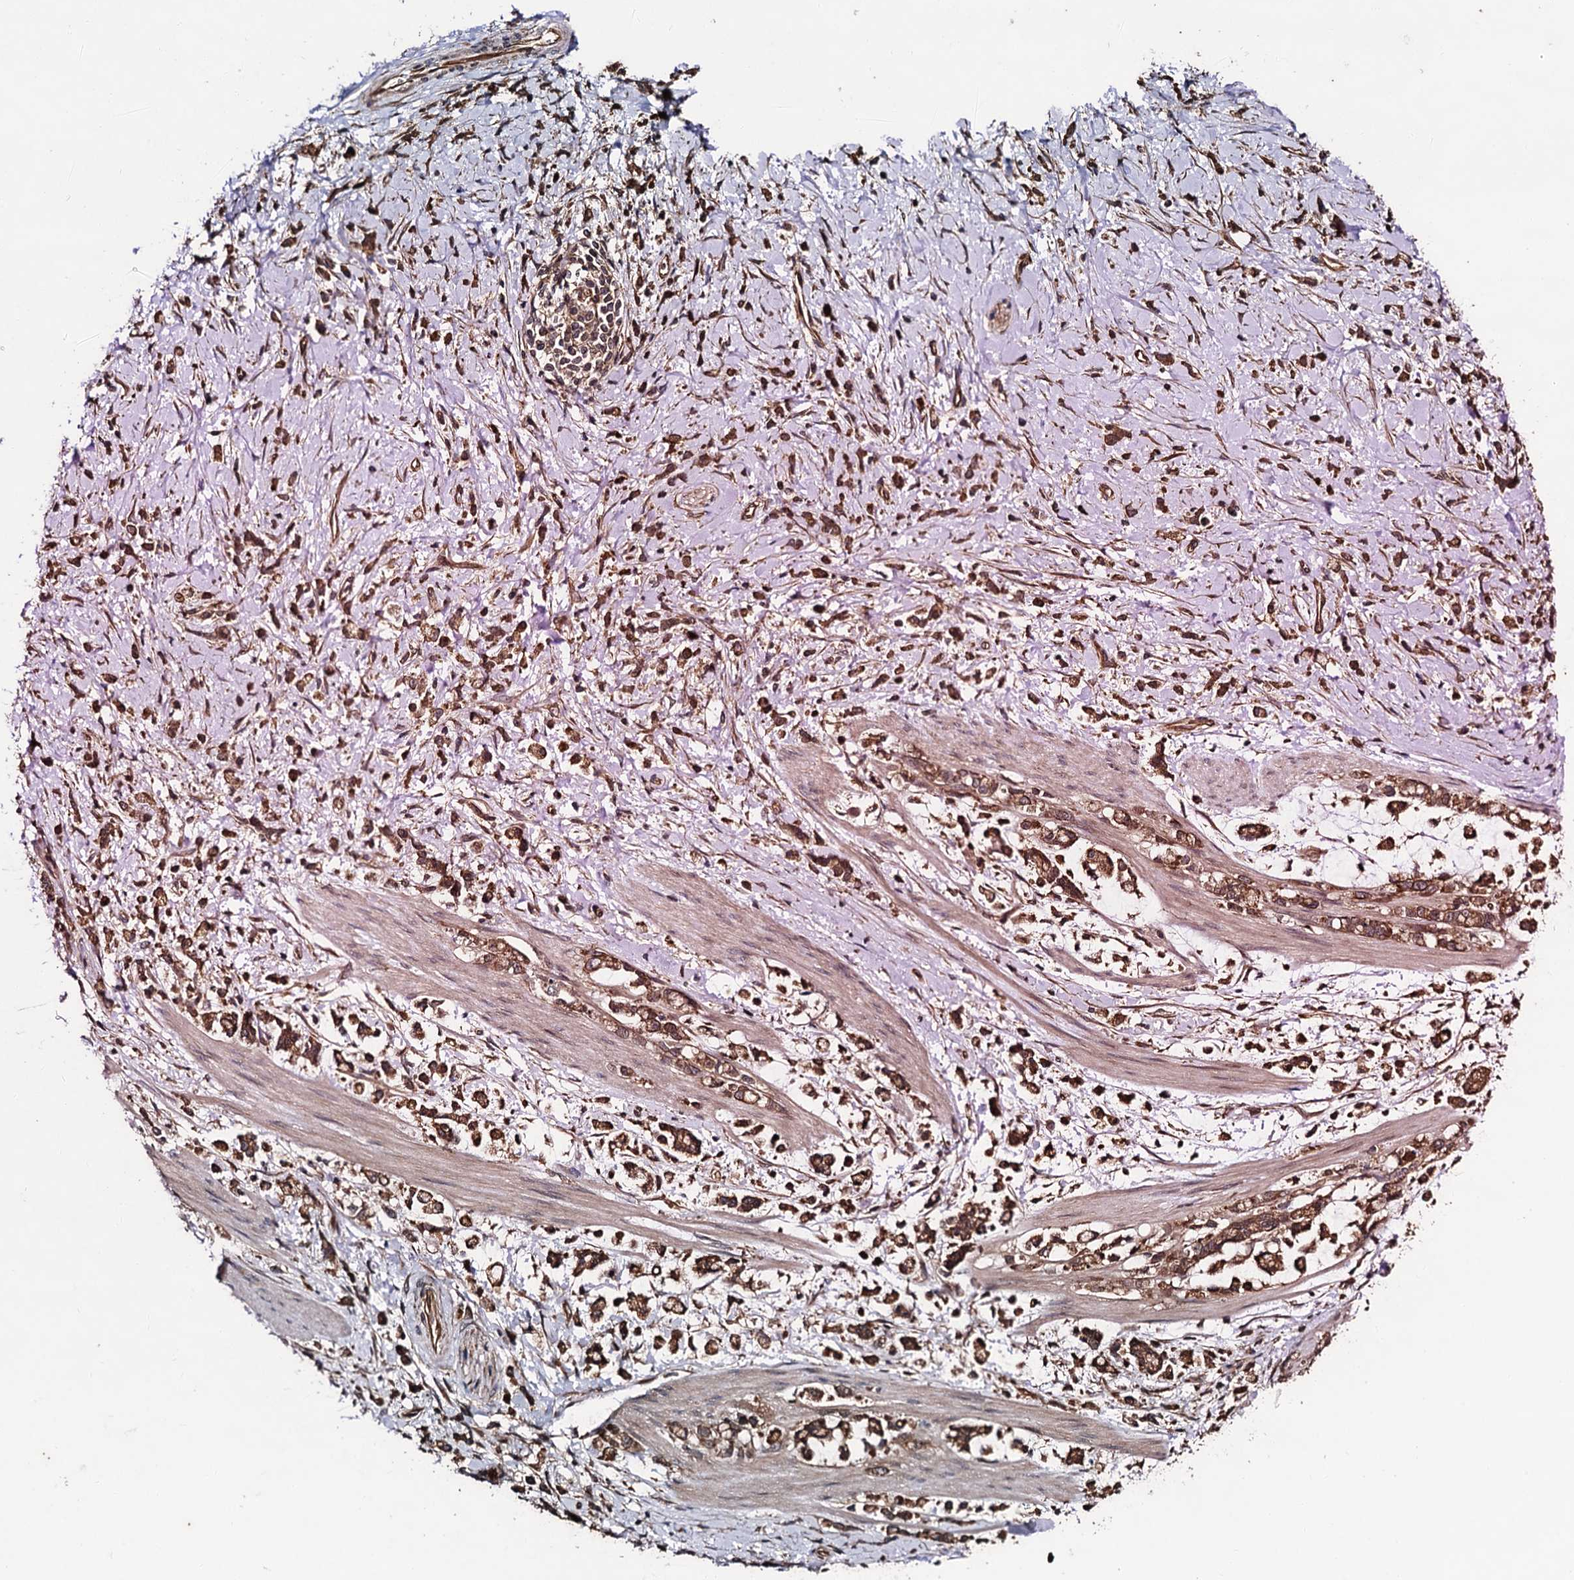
{"staining": {"intensity": "strong", "quantity": ">75%", "location": "cytoplasmic/membranous"}, "tissue": "stomach cancer", "cell_type": "Tumor cells", "image_type": "cancer", "snomed": [{"axis": "morphology", "description": "Adenocarcinoma, NOS"}, {"axis": "topography", "description": "Stomach"}], "caption": "IHC photomicrograph of human stomach cancer (adenocarcinoma) stained for a protein (brown), which demonstrates high levels of strong cytoplasmic/membranous expression in about >75% of tumor cells.", "gene": "ZFYVE19", "patient": {"sex": "female", "age": 60}}